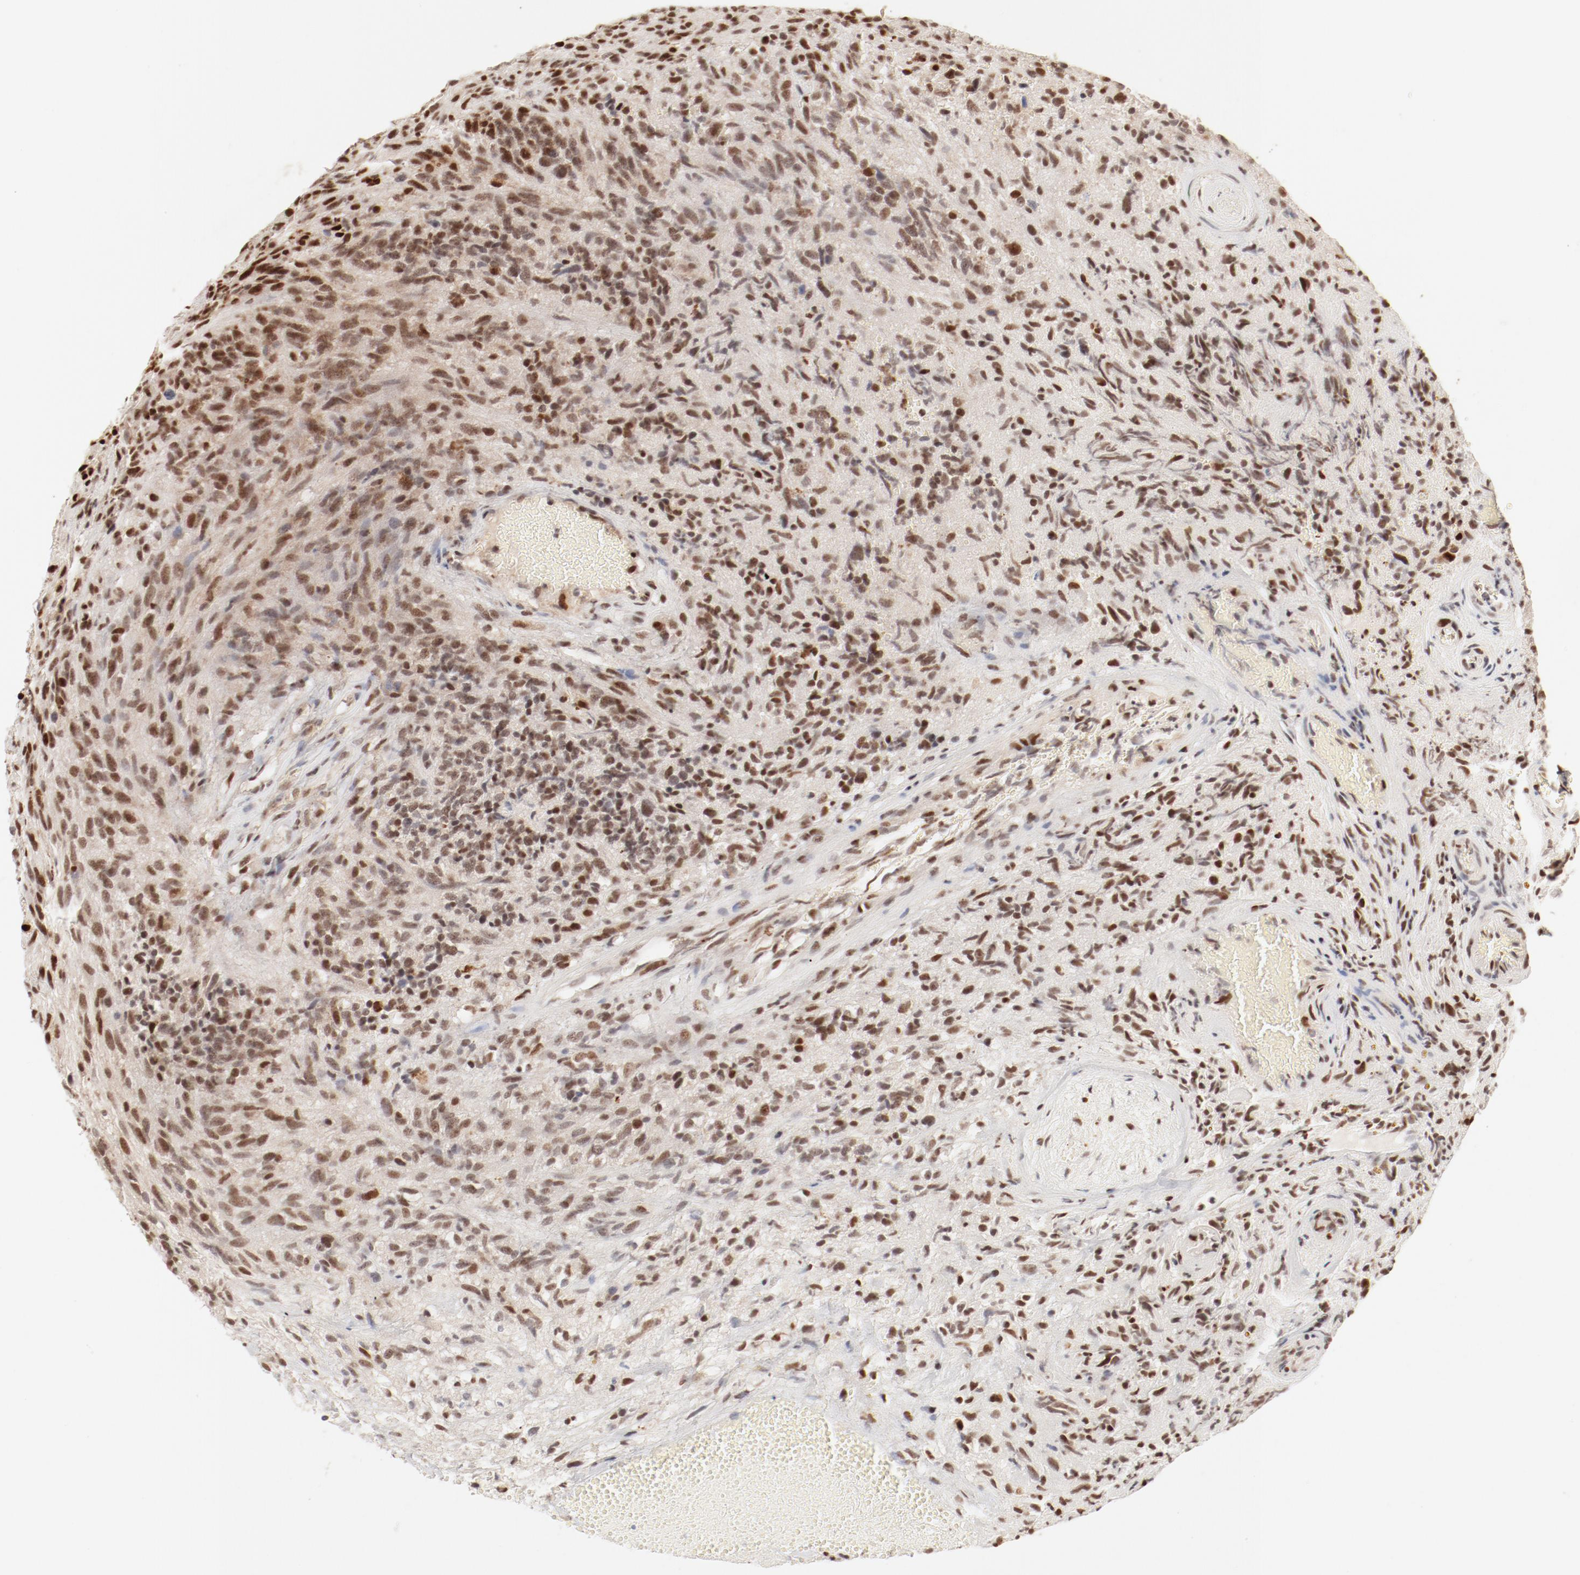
{"staining": {"intensity": "moderate", "quantity": "25%-75%", "location": "nuclear"}, "tissue": "glioma", "cell_type": "Tumor cells", "image_type": "cancer", "snomed": [{"axis": "morphology", "description": "Normal tissue, NOS"}, {"axis": "morphology", "description": "Glioma, malignant, High grade"}, {"axis": "topography", "description": "Cerebral cortex"}], "caption": "This is an image of immunohistochemistry staining of glioma, which shows moderate staining in the nuclear of tumor cells.", "gene": "FAM50A", "patient": {"sex": "male", "age": 75}}